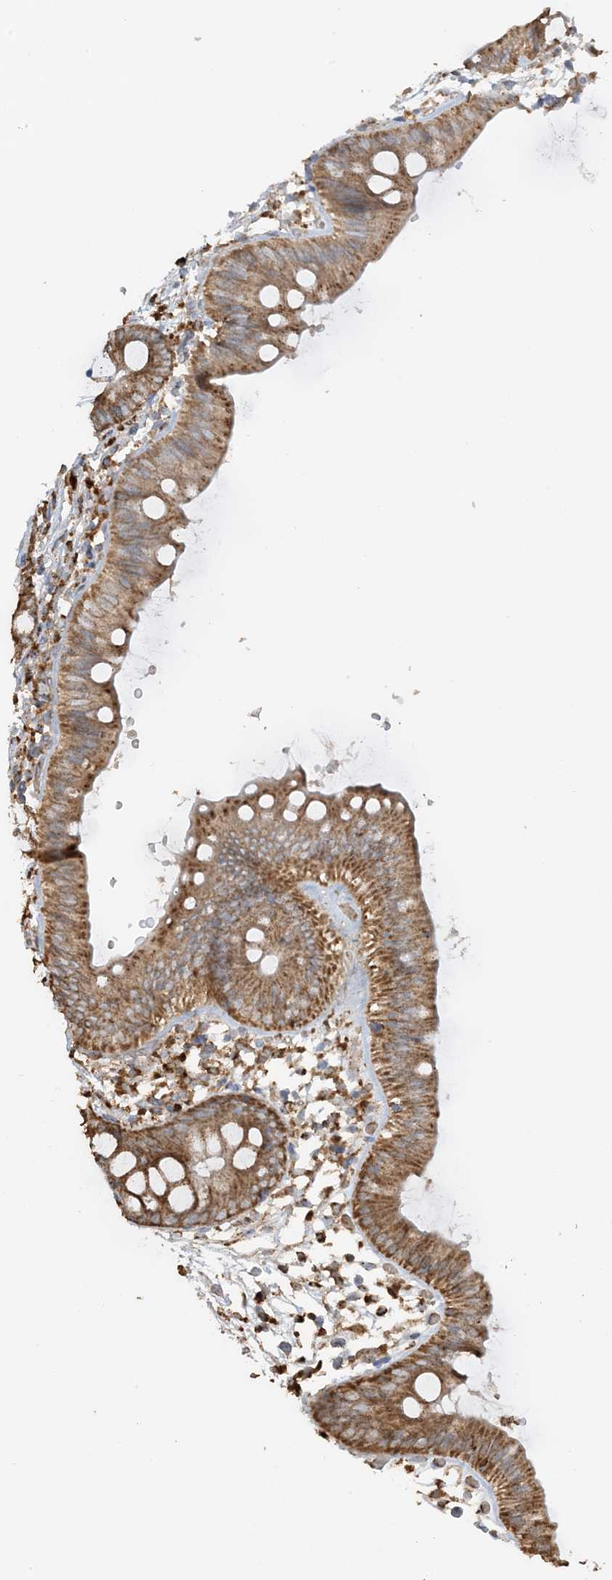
{"staining": {"intensity": "moderate", "quantity": ">75%", "location": "cytoplasmic/membranous"}, "tissue": "colon", "cell_type": "Endothelial cells", "image_type": "normal", "snomed": [{"axis": "morphology", "description": "Normal tissue, NOS"}, {"axis": "topography", "description": "Colon"}], "caption": "Immunohistochemical staining of normal colon reveals medium levels of moderate cytoplasmic/membranous staining in about >75% of endothelial cells.", "gene": "AGA", "patient": {"sex": "male", "age": 56}}